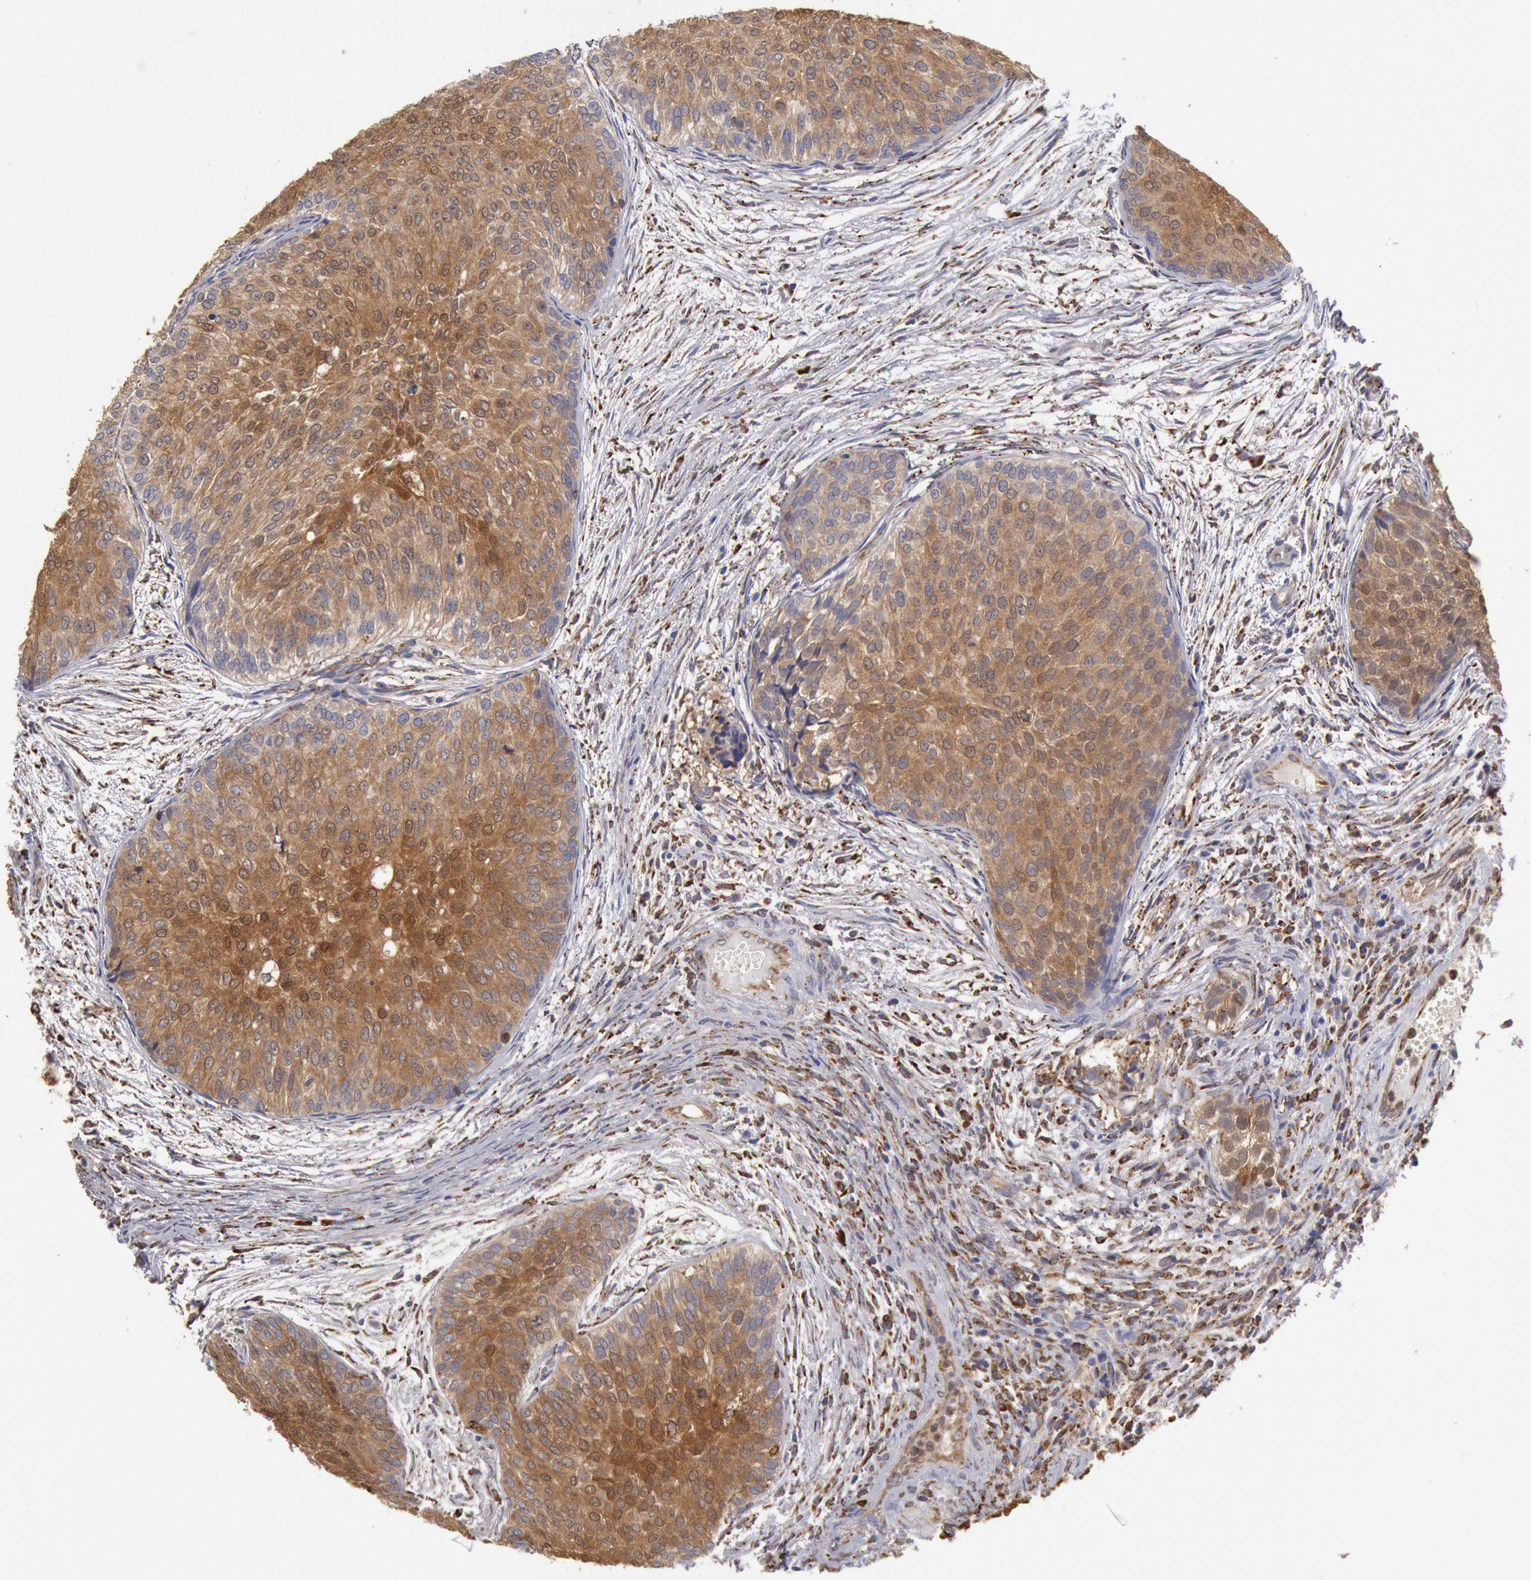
{"staining": {"intensity": "moderate", "quantity": ">75%", "location": "cytoplasmic/membranous"}, "tissue": "urothelial cancer", "cell_type": "Tumor cells", "image_type": "cancer", "snomed": [{"axis": "morphology", "description": "Urothelial carcinoma, Low grade"}, {"axis": "topography", "description": "Urinary bladder"}], "caption": "Immunohistochemical staining of human low-grade urothelial carcinoma shows medium levels of moderate cytoplasmic/membranous protein positivity in about >75% of tumor cells.", "gene": "ERP44", "patient": {"sex": "male", "age": 84}}